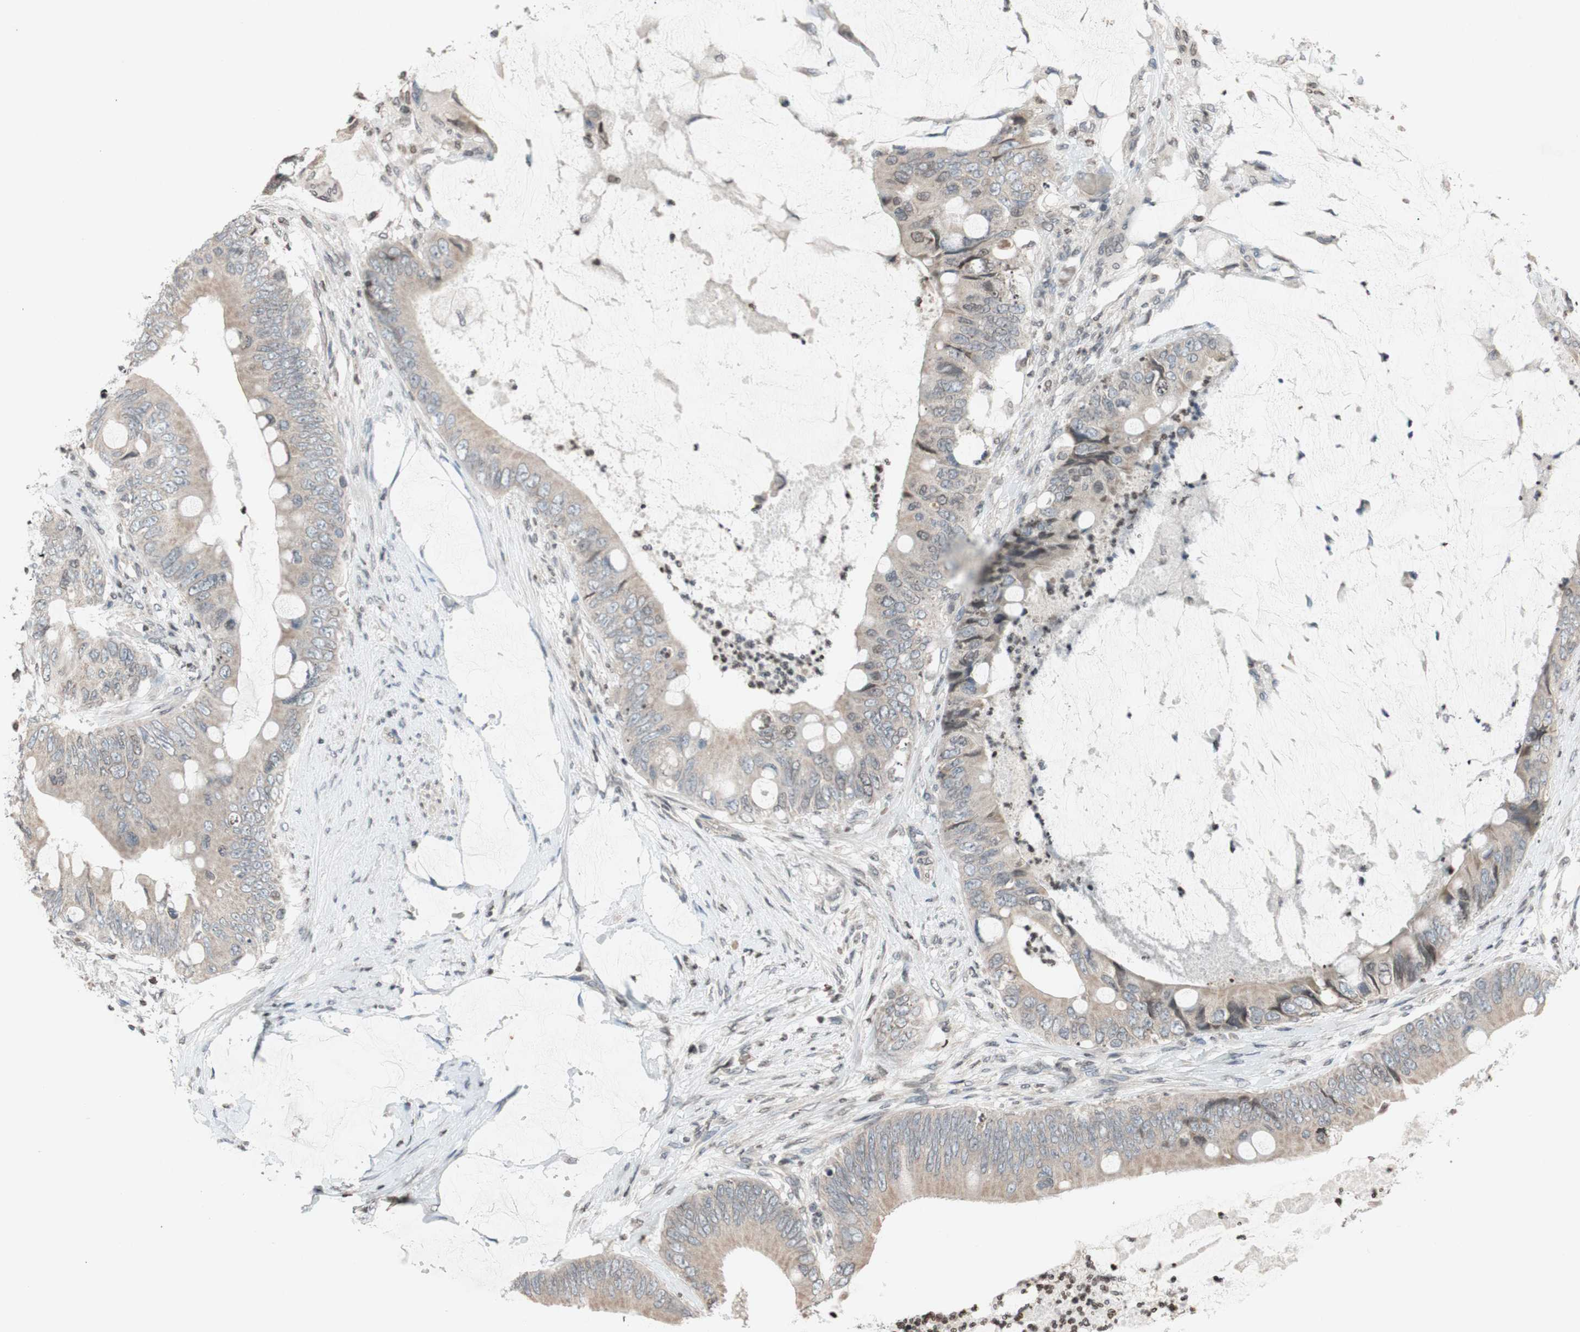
{"staining": {"intensity": "weak", "quantity": "25%-75%", "location": "cytoplasmic/membranous"}, "tissue": "colorectal cancer", "cell_type": "Tumor cells", "image_type": "cancer", "snomed": [{"axis": "morphology", "description": "Adenocarcinoma, NOS"}, {"axis": "topography", "description": "Rectum"}], "caption": "IHC (DAB (3,3'-diaminobenzidine)) staining of human colorectal cancer (adenocarcinoma) displays weak cytoplasmic/membranous protein staining in about 25%-75% of tumor cells.", "gene": "MCM6", "patient": {"sex": "female", "age": 77}}